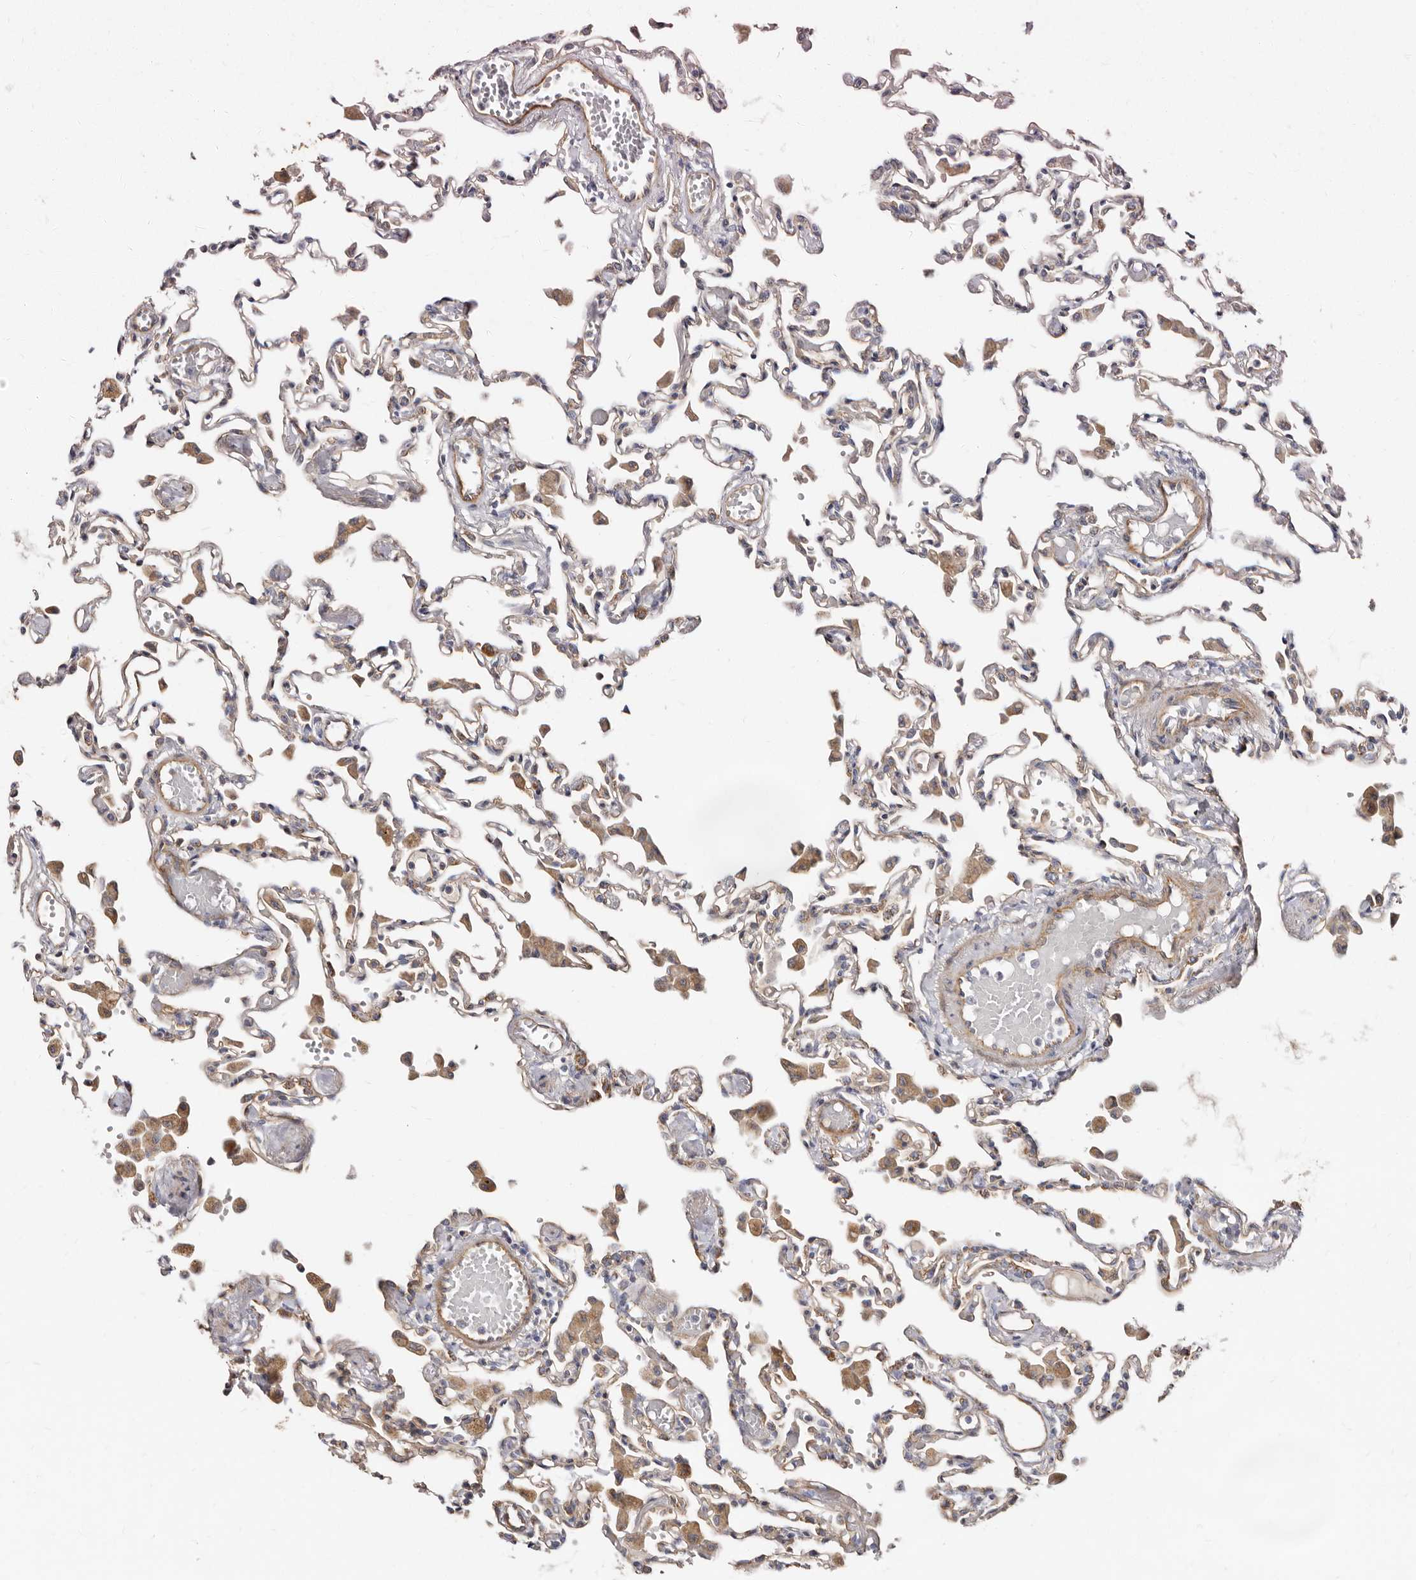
{"staining": {"intensity": "weak", "quantity": "<25%", "location": "cytoplasmic/membranous"}, "tissue": "lung", "cell_type": "Alveolar cells", "image_type": "normal", "snomed": [{"axis": "morphology", "description": "Normal tissue, NOS"}, {"axis": "topography", "description": "Bronchus"}, {"axis": "topography", "description": "Lung"}], "caption": "The IHC micrograph has no significant positivity in alveolar cells of lung.", "gene": "BAIAP2L1", "patient": {"sex": "female", "age": 49}}